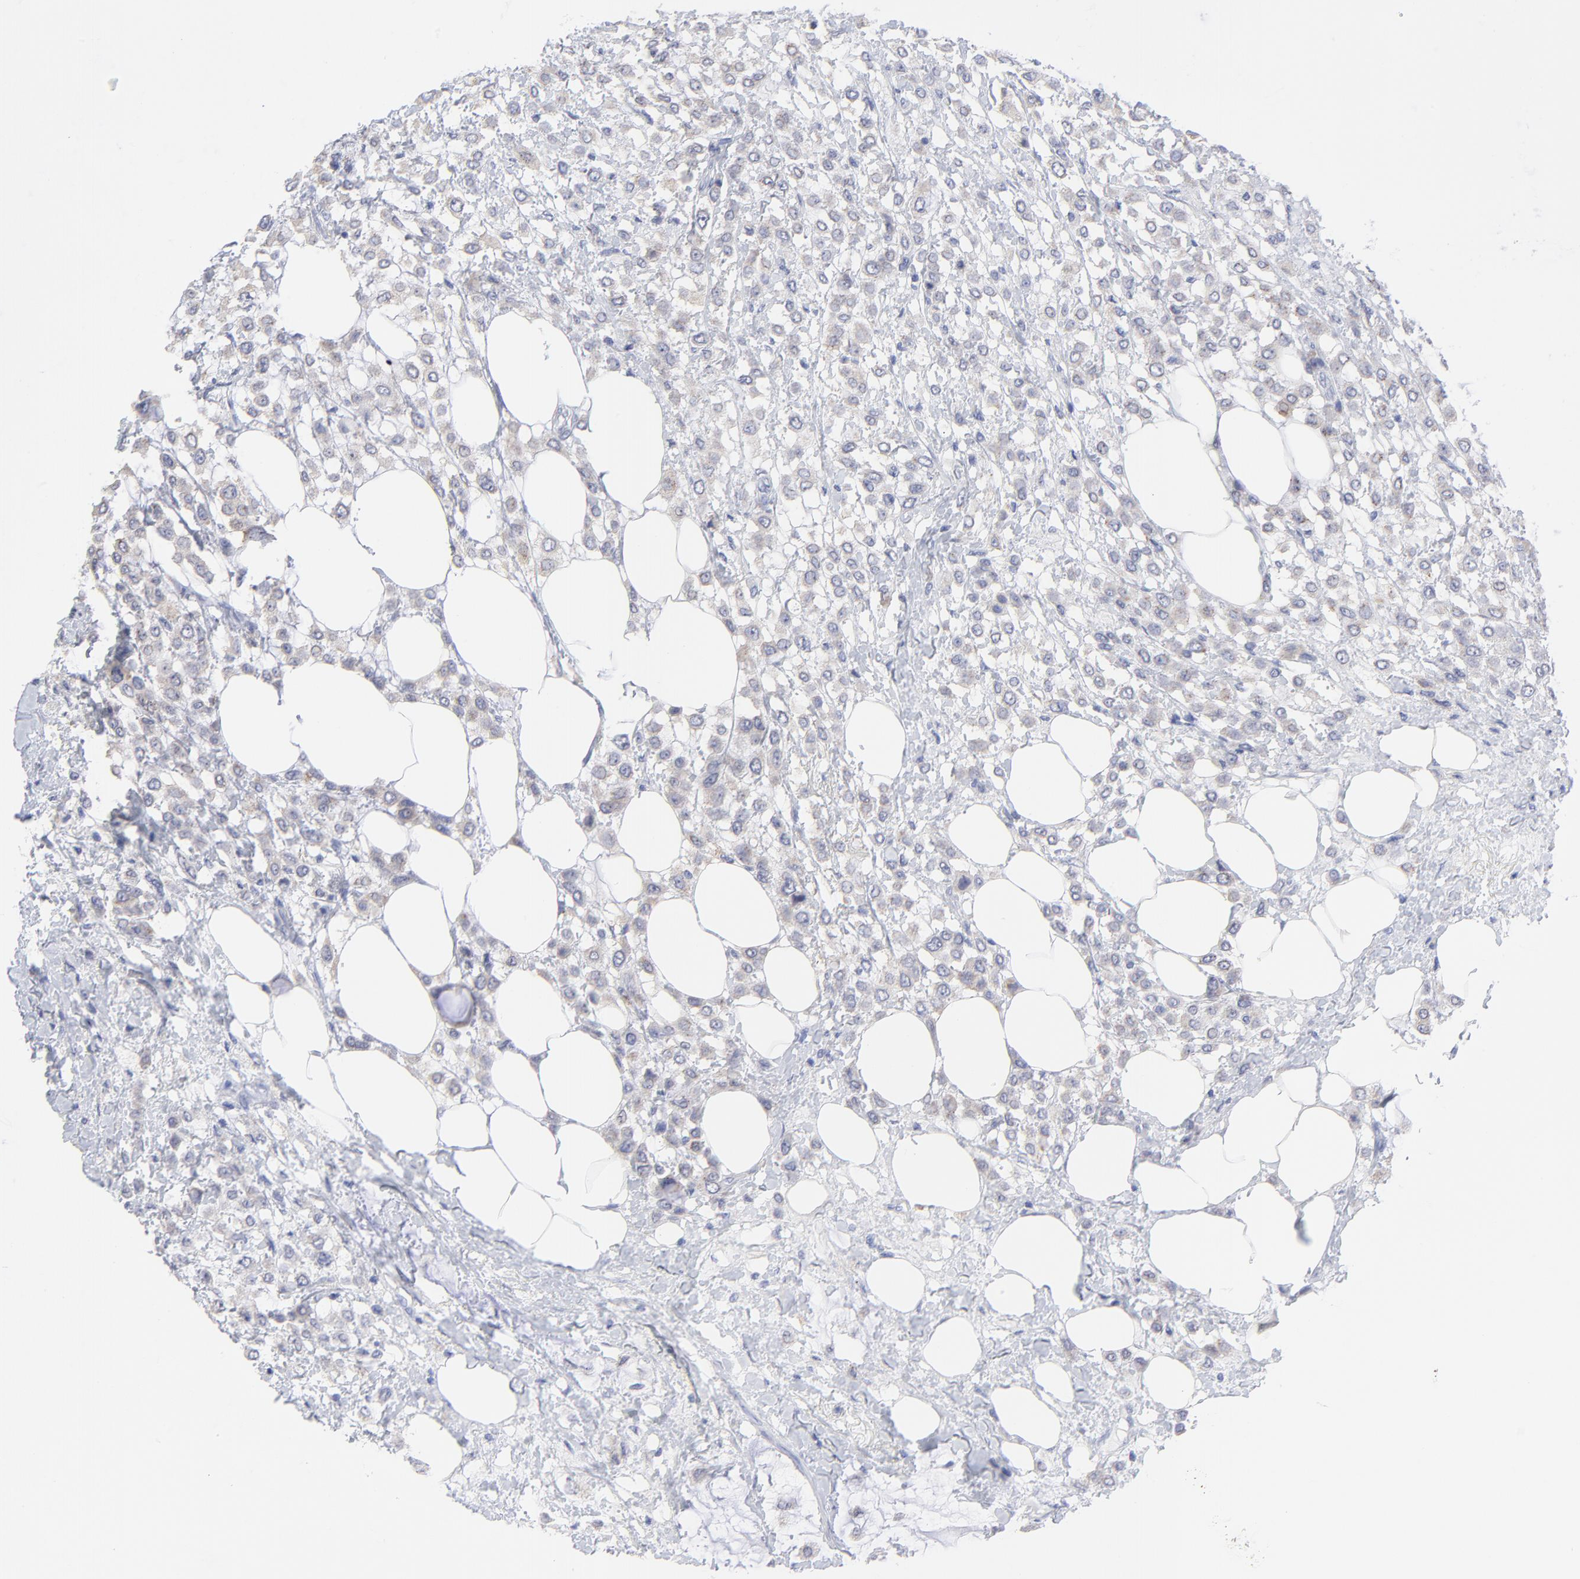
{"staining": {"intensity": "weak", "quantity": "<25%", "location": "cytoplasmic/membranous"}, "tissue": "breast cancer", "cell_type": "Tumor cells", "image_type": "cancer", "snomed": [{"axis": "morphology", "description": "Lobular carcinoma"}, {"axis": "topography", "description": "Breast"}], "caption": "Breast cancer was stained to show a protein in brown. There is no significant expression in tumor cells.", "gene": "DUSP9", "patient": {"sex": "female", "age": 85}}